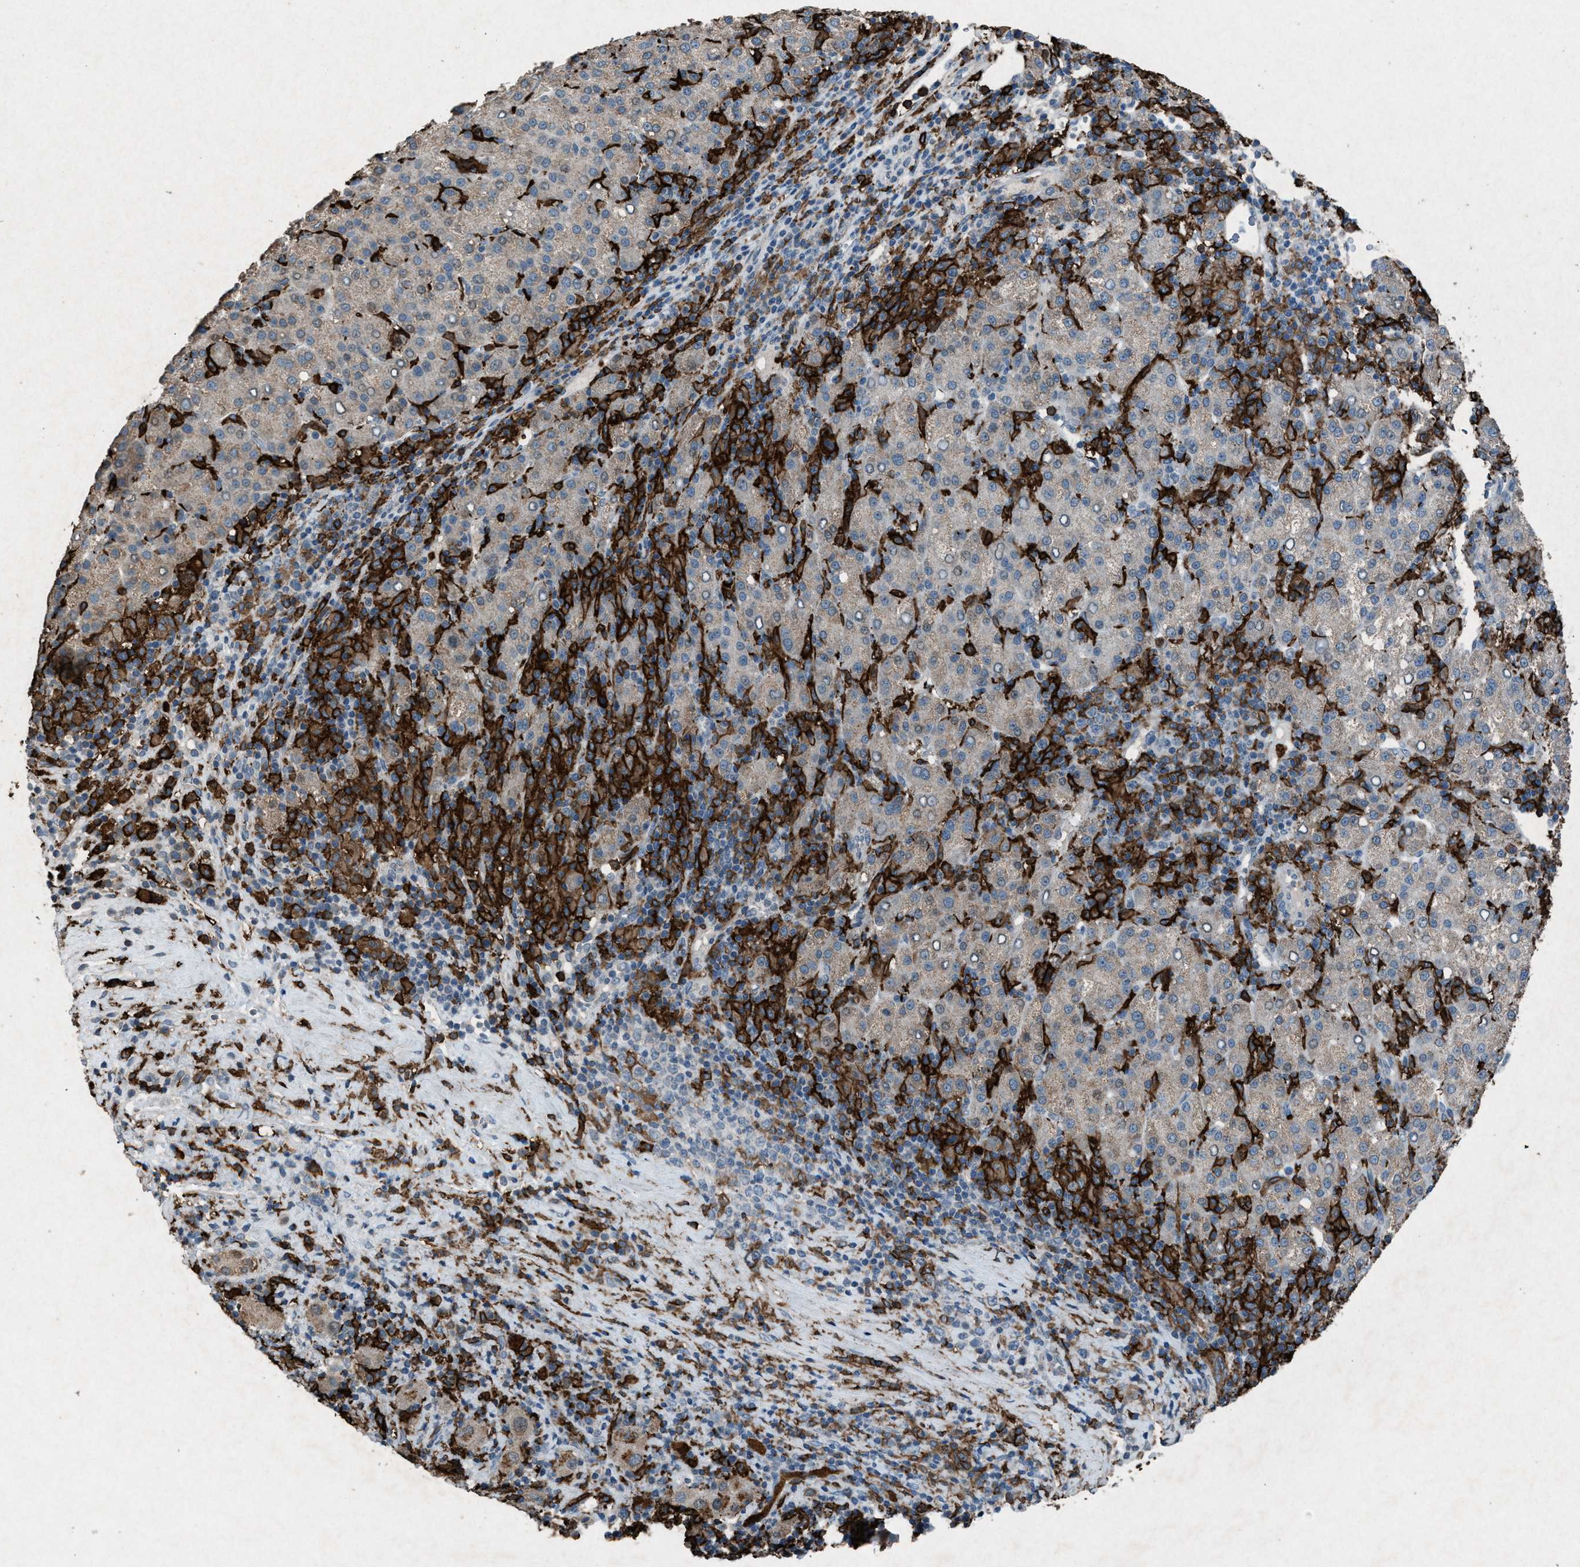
{"staining": {"intensity": "weak", "quantity": "25%-75%", "location": "cytoplasmic/membranous"}, "tissue": "liver cancer", "cell_type": "Tumor cells", "image_type": "cancer", "snomed": [{"axis": "morphology", "description": "Carcinoma, Hepatocellular, NOS"}, {"axis": "topography", "description": "Liver"}], "caption": "Liver hepatocellular carcinoma stained for a protein shows weak cytoplasmic/membranous positivity in tumor cells. The protein is shown in brown color, while the nuclei are stained blue.", "gene": "FCER1G", "patient": {"sex": "female", "age": 58}}